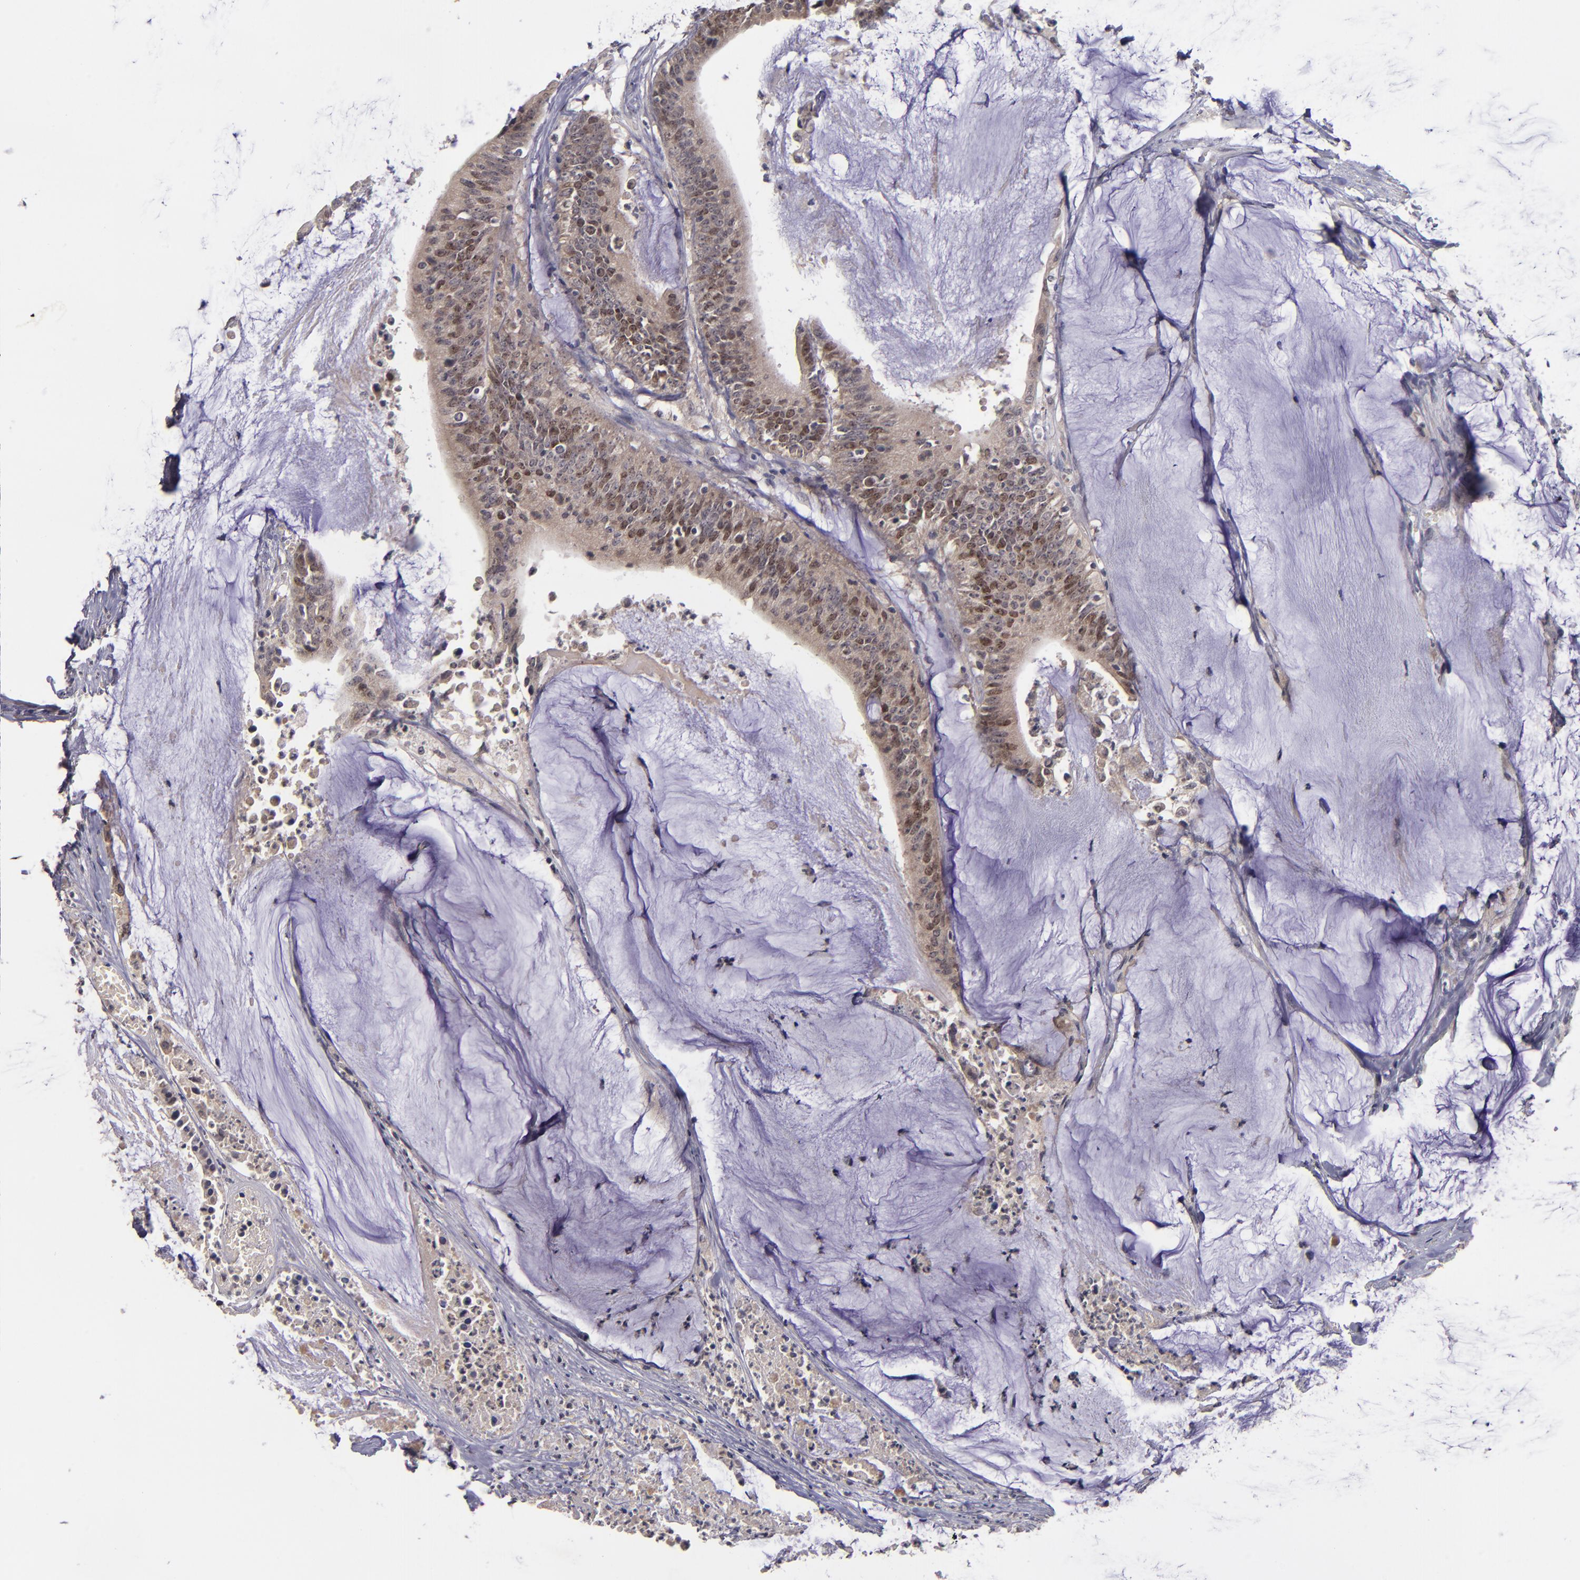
{"staining": {"intensity": "moderate", "quantity": "25%-75%", "location": "nuclear"}, "tissue": "colorectal cancer", "cell_type": "Tumor cells", "image_type": "cancer", "snomed": [{"axis": "morphology", "description": "Adenocarcinoma, NOS"}, {"axis": "topography", "description": "Rectum"}], "caption": "This micrograph reveals immunohistochemistry staining of human colorectal cancer, with medium moderate nuclear staining in approximately 25%-75% of tumor cells.", "gene": "CDC7", "patient": {"sex": "female", "age": 66}}